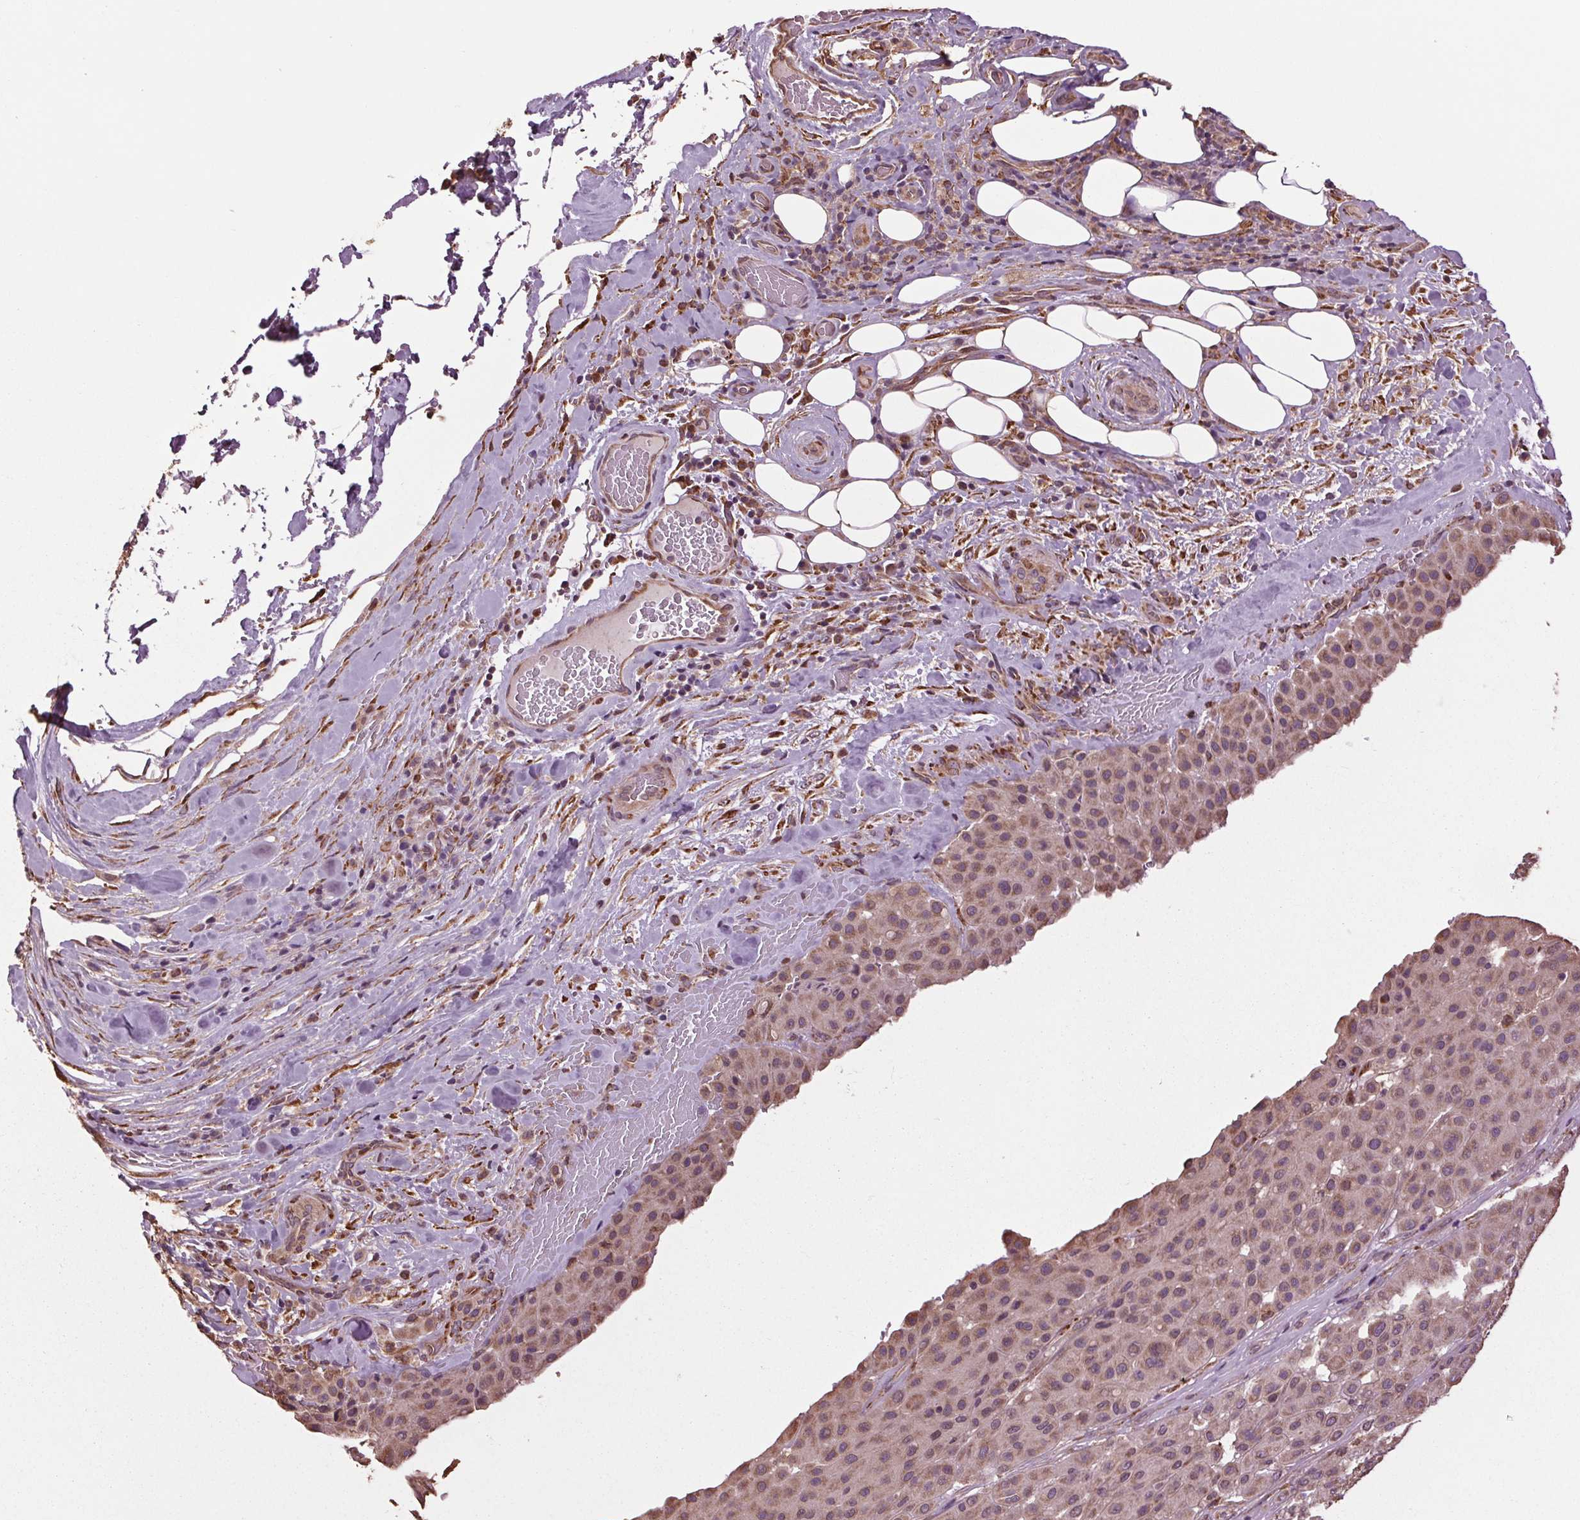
{"staining": {"intensity": "weak", "quantity": "25%-75%", "location": "cytoplasmic/membranous"}, "tissue": "melanoma", "cell_type": "Tumor cells", "image_type": "cancer", "snomed": [{"axis": "morphology", "description": "Malignant melanoma, Metastatic site"}, {"axis": "topography", "description": "Smooth muscle"}], "caption": "The photomicrograph shows staining of malignant melanoma (metastatic site), revealing weak cytoplasmic/membranous protein staining (brown color) within tumor cells.", "gene": "RNPEP", "patient": {"sex": "male", "age": 41}}